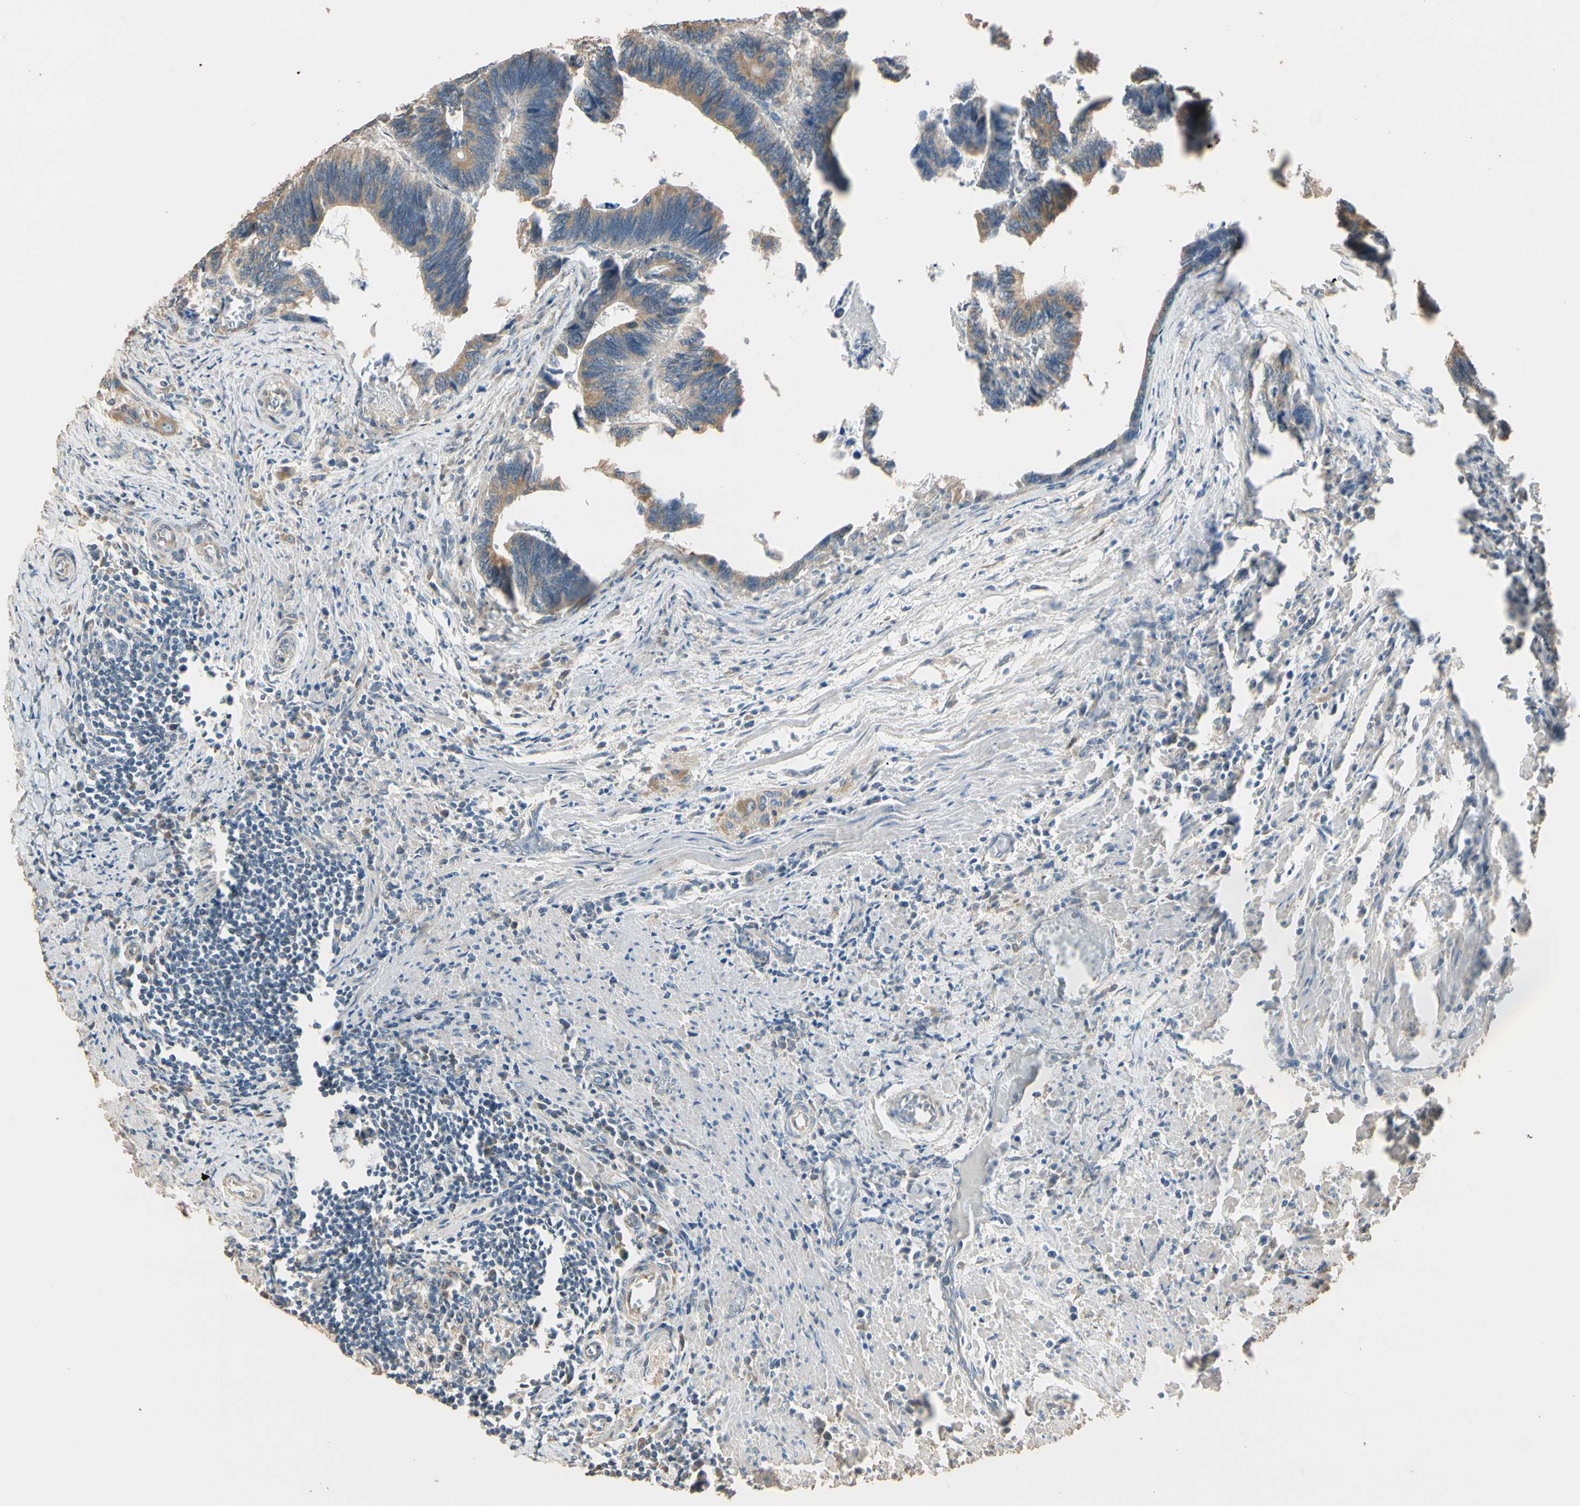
{"staining": {"intensity": "moderate", "quantity": ">75%", "location": "cytoplasmic/membranous"}, "tissue": "colorectal cancer", "cell_type": "Tumor cells", "image_type": "cancer", "snomed": [{"axis": "morphology", "description": "Adenocarcinoma, NOS"}, {"axis": "topography", "description": "Colon"}], "caption": "Colorectal adenocarcinoma stained with DAB (3,3'-diaminobenzidine) IHC reveals medium levels of moderate cytoplasmic/membranous positivity in about >75% of tumor cells.", "gene": "STX18", "patient": {"sex": "male", "age": 72}}